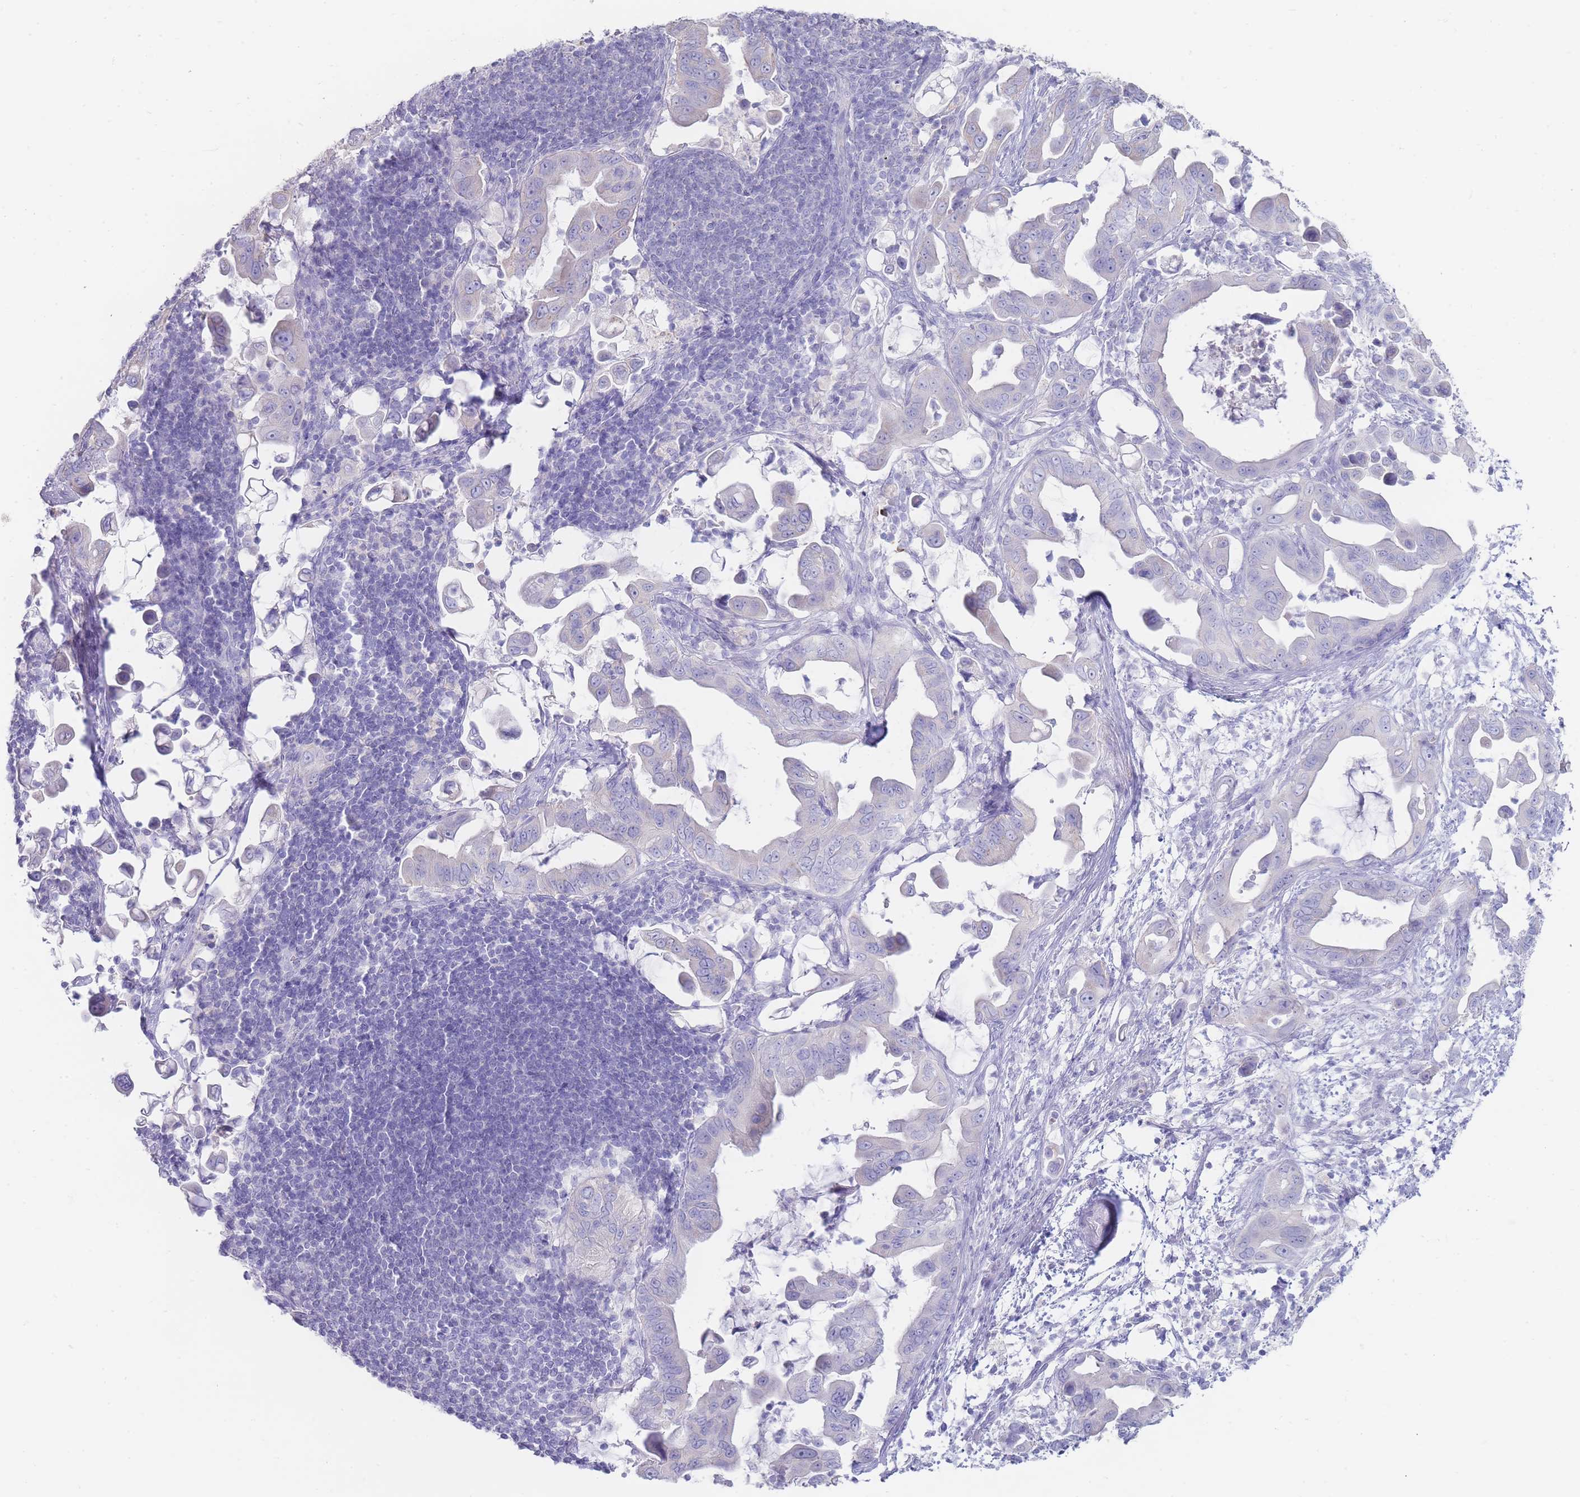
{"staining": {"intensity": "negative", "quantity": "none", "location": "none"}, "tissue": "pancreatic cancer", "cell_type": "Tumor cells", "image_type": "cancer", "snomed": [{"axis": "morphology", "description": "Adenocarcinoma, NOS"}, {"axis": "topography", "description": "Pancreas"}], "caption": "An IHC micrograph of pancreatic cancer is shown. There is no staining in tumor cells of pancreatic cancer.", "gene": "HBG2", "patient": {"sex": "male", "age": 61}}